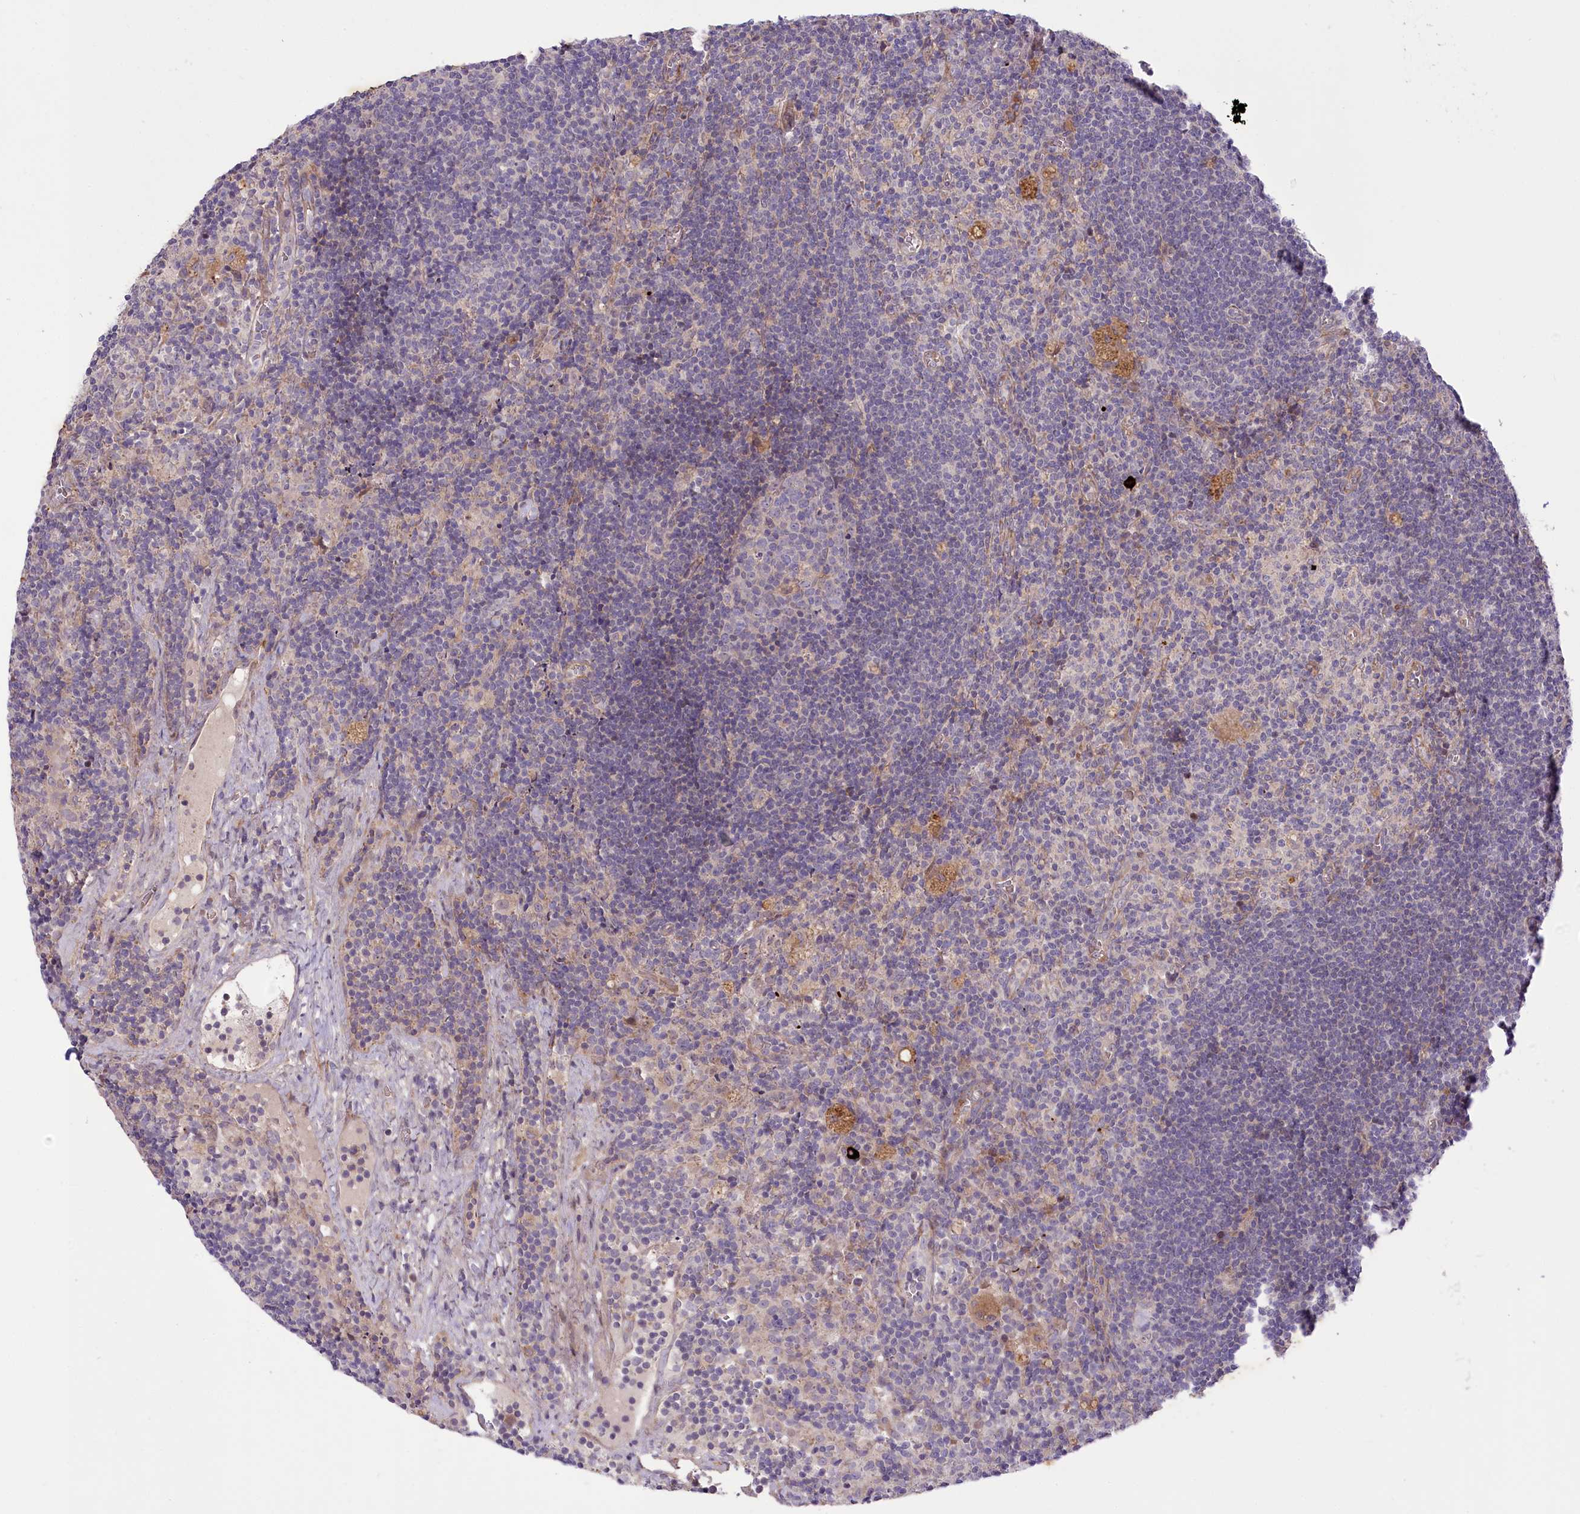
{"staining": {"intensity": "negative", "quantity": "none", "location": "none"}, "tissue": "lymph node", "cell_type": "Germinal center cells", "image_type": "normal", "snomed": [{"axis": "morphology", "description": "Normal tissue, NOS"}, {"axis": "topography", "description": "Lymph node"}], "caption": "Germinal center cells are negative for protein expression in unremarkable human lymph node. The staining is performed using DAB (3,3'-diaminobenzidine) brown chromogen with nuclei counter-stained in using hematoxylin.", "gene": "TRUB1", "patient": {"sex": "male", "age": 69}}